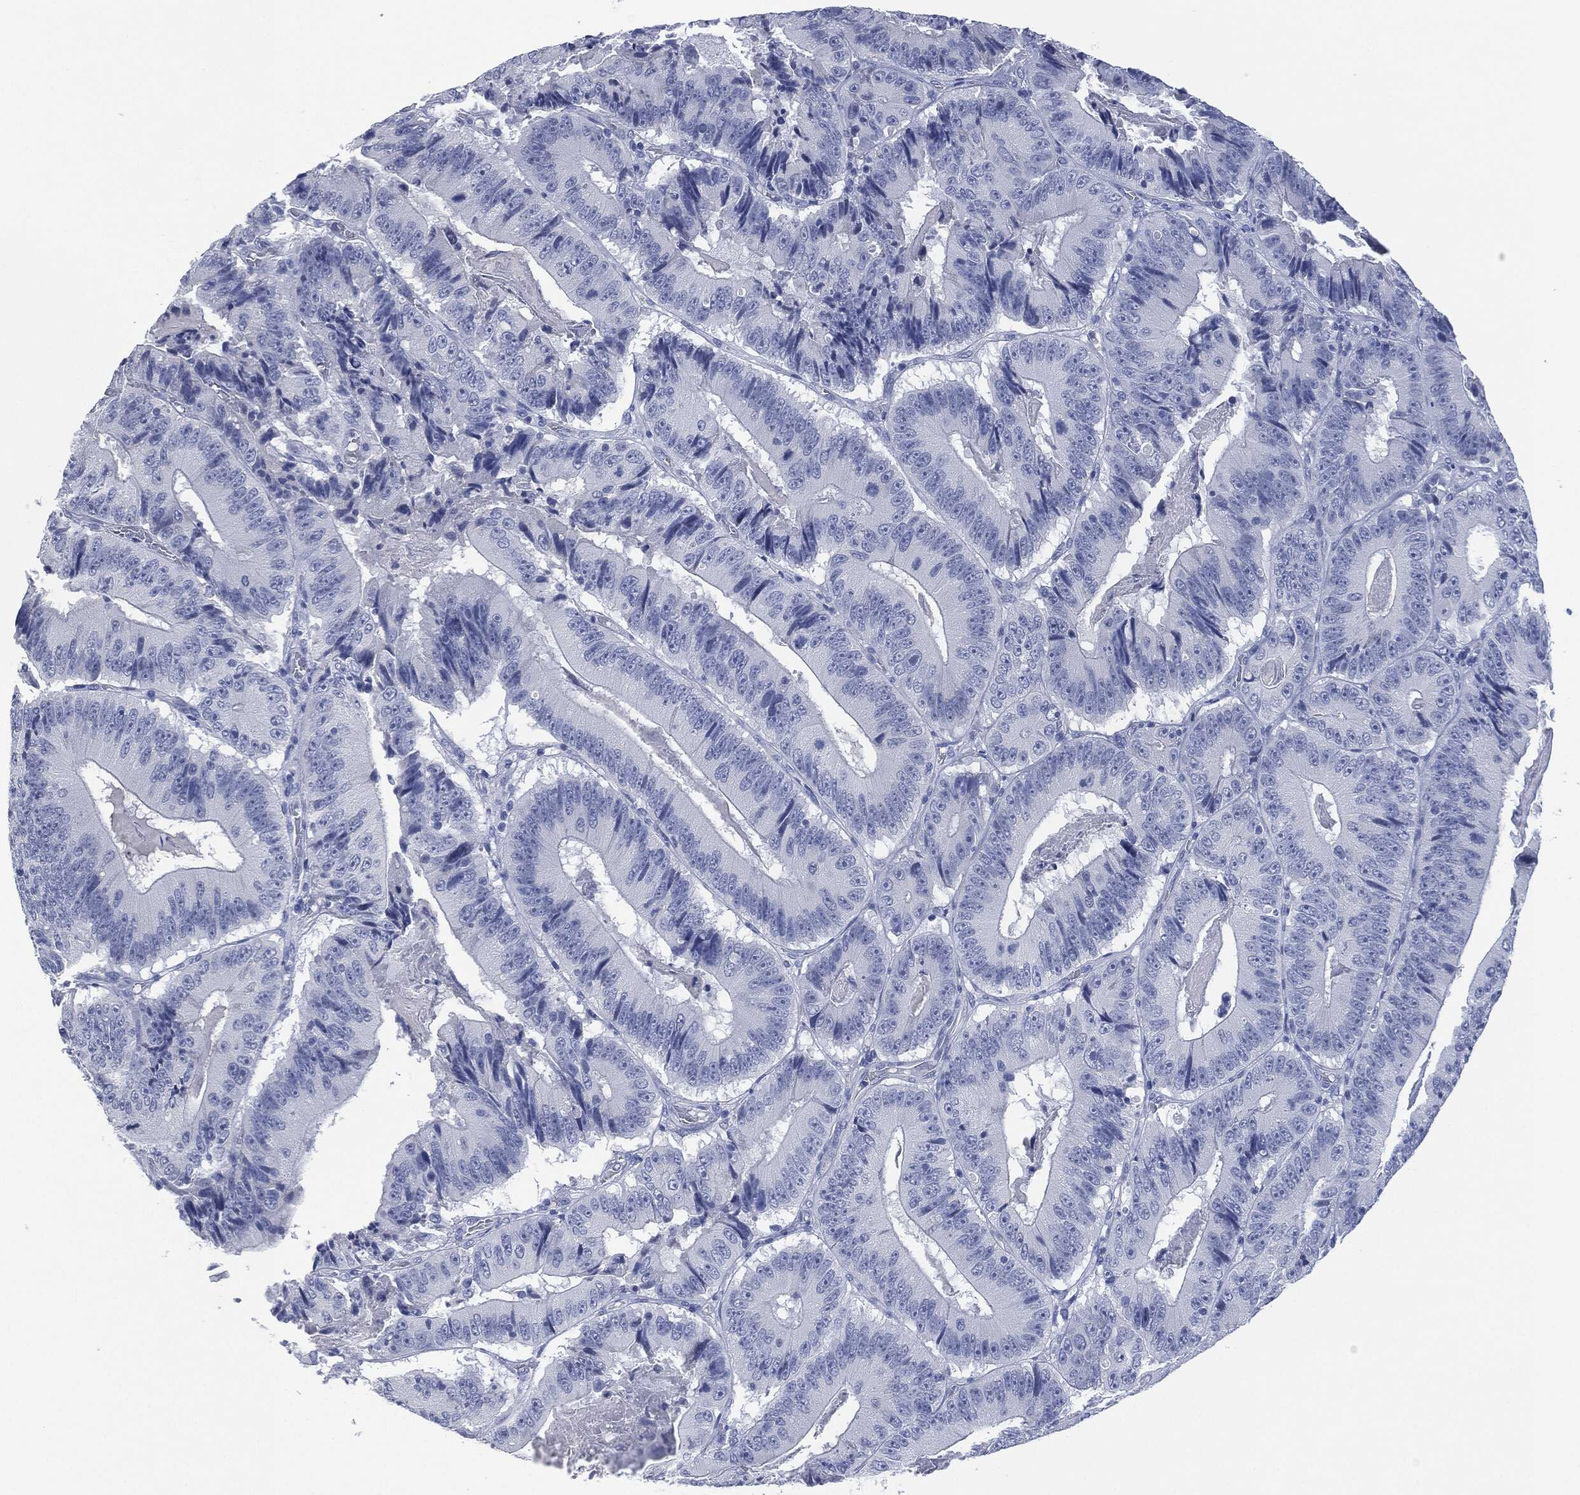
{"staining": {"intensity": "negative", "quantity": "none", "location": "none"}, "tissue": "colorectal cancer", "cell_type": "Tumor cells", "image_type": "cancer", "snomed": [{"axis": "morphology", "description": "Adenocarcinoma, NOS"}, {"axis": "topography", "description": "Colon"}], "caption": "Immunohistochemistry photomicrograph of neoplastic tissue: human colorectal adenocarcinoma stained with DAB (3,3'-diaminobenzidine) exhibits no significant protein expression in tumor cells. (DAB immunohistochemistry, high magnification).", "gene": "MUC16", "patient": {"sex": "female", "age": 86}}